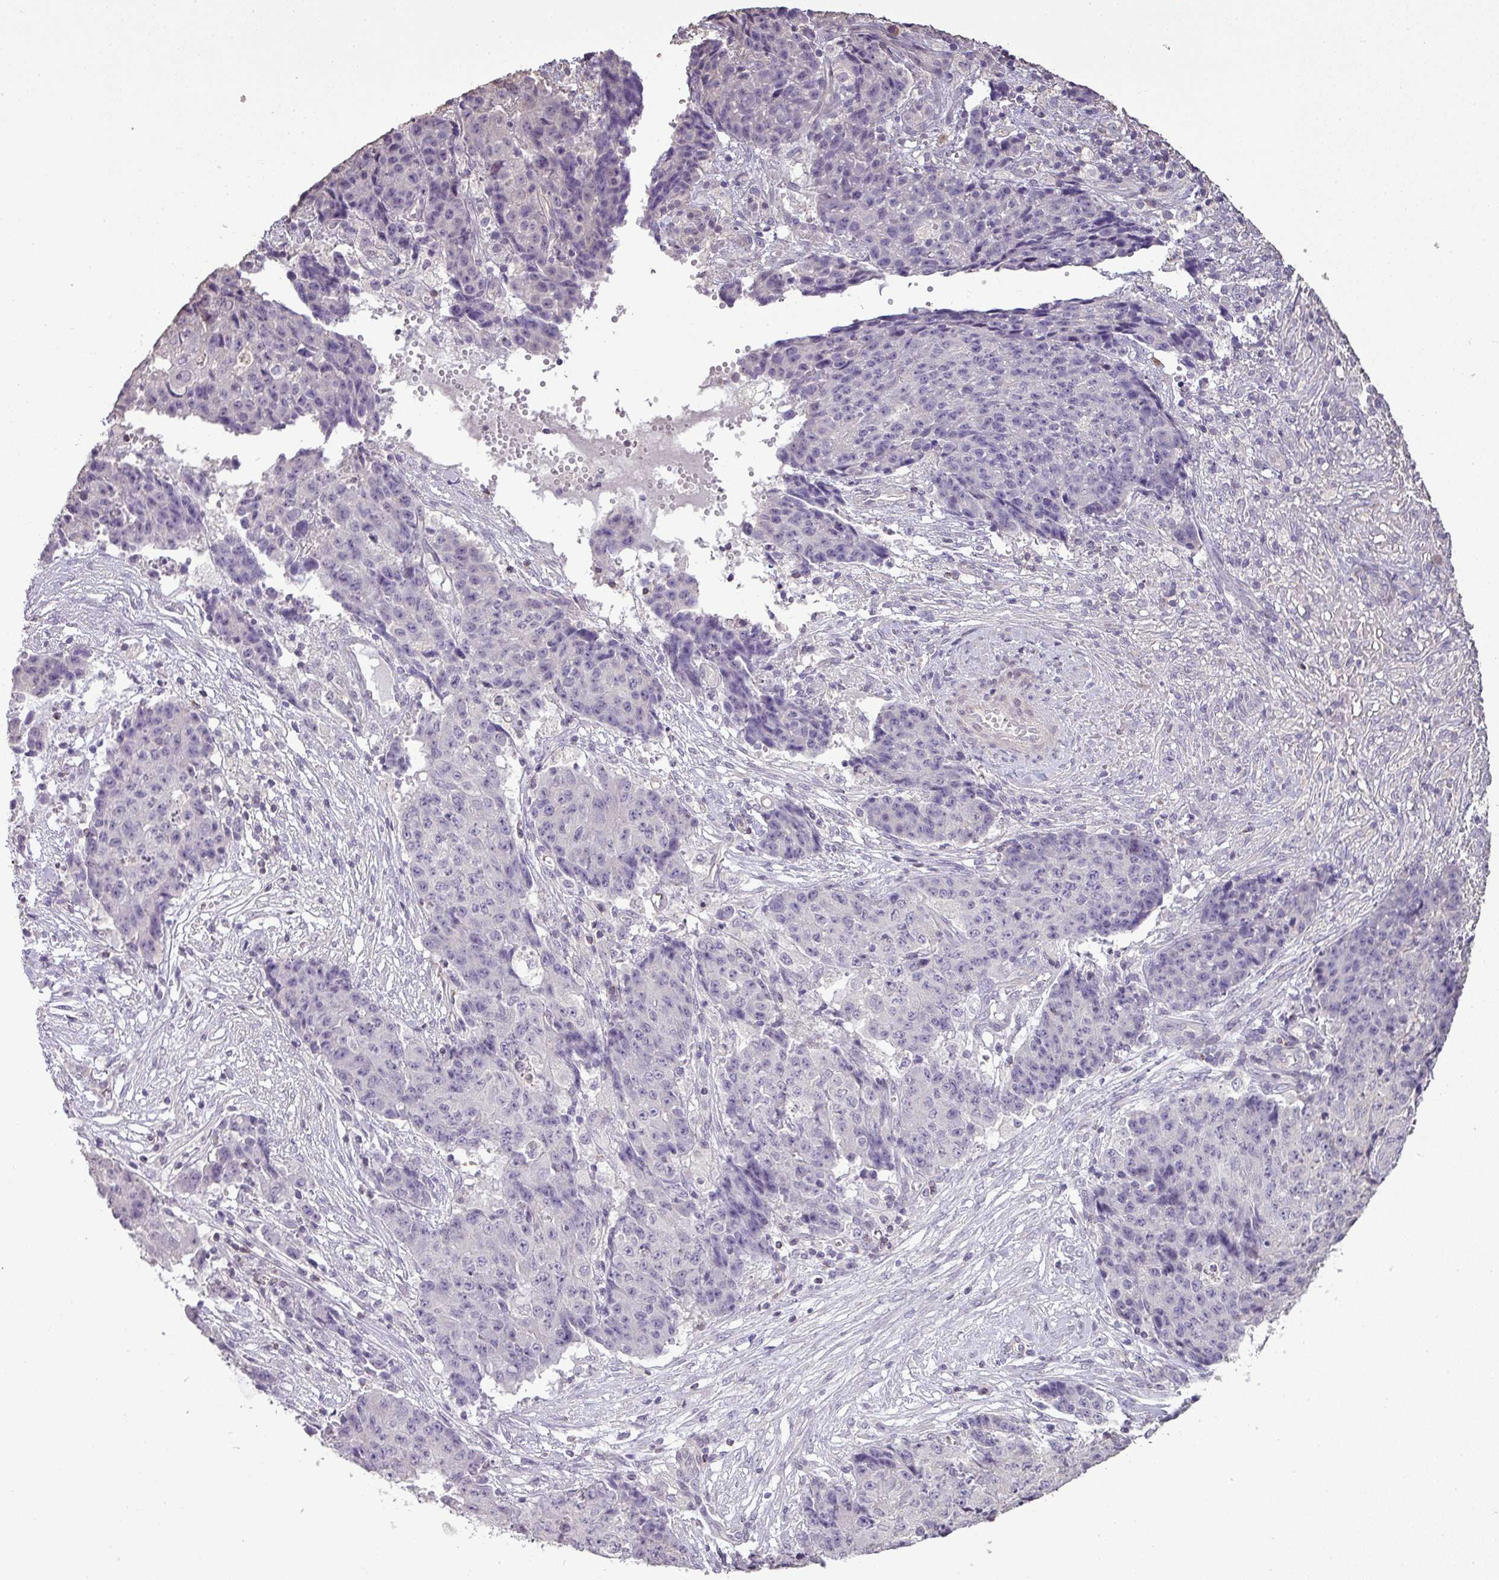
{"staining": {"intensity": "negative", "quantity": "none", "location": "none"}, "tissue": "ovarian cancer", "cell_type": "Tumor cells", "image_type": "cancer", "snomed": [{"axis": "morphology", "description": "Carcinoma, endometroid"}, {"axis": "topography", "description": "Ovary"}], "caption": "This is an immunohistochemistry photomicrograph of human endometroid carcinoma (ovarian). There is no staining in tumor cells.", "gene": "LY9", "patient": {"sex": "female", "age": 42}}